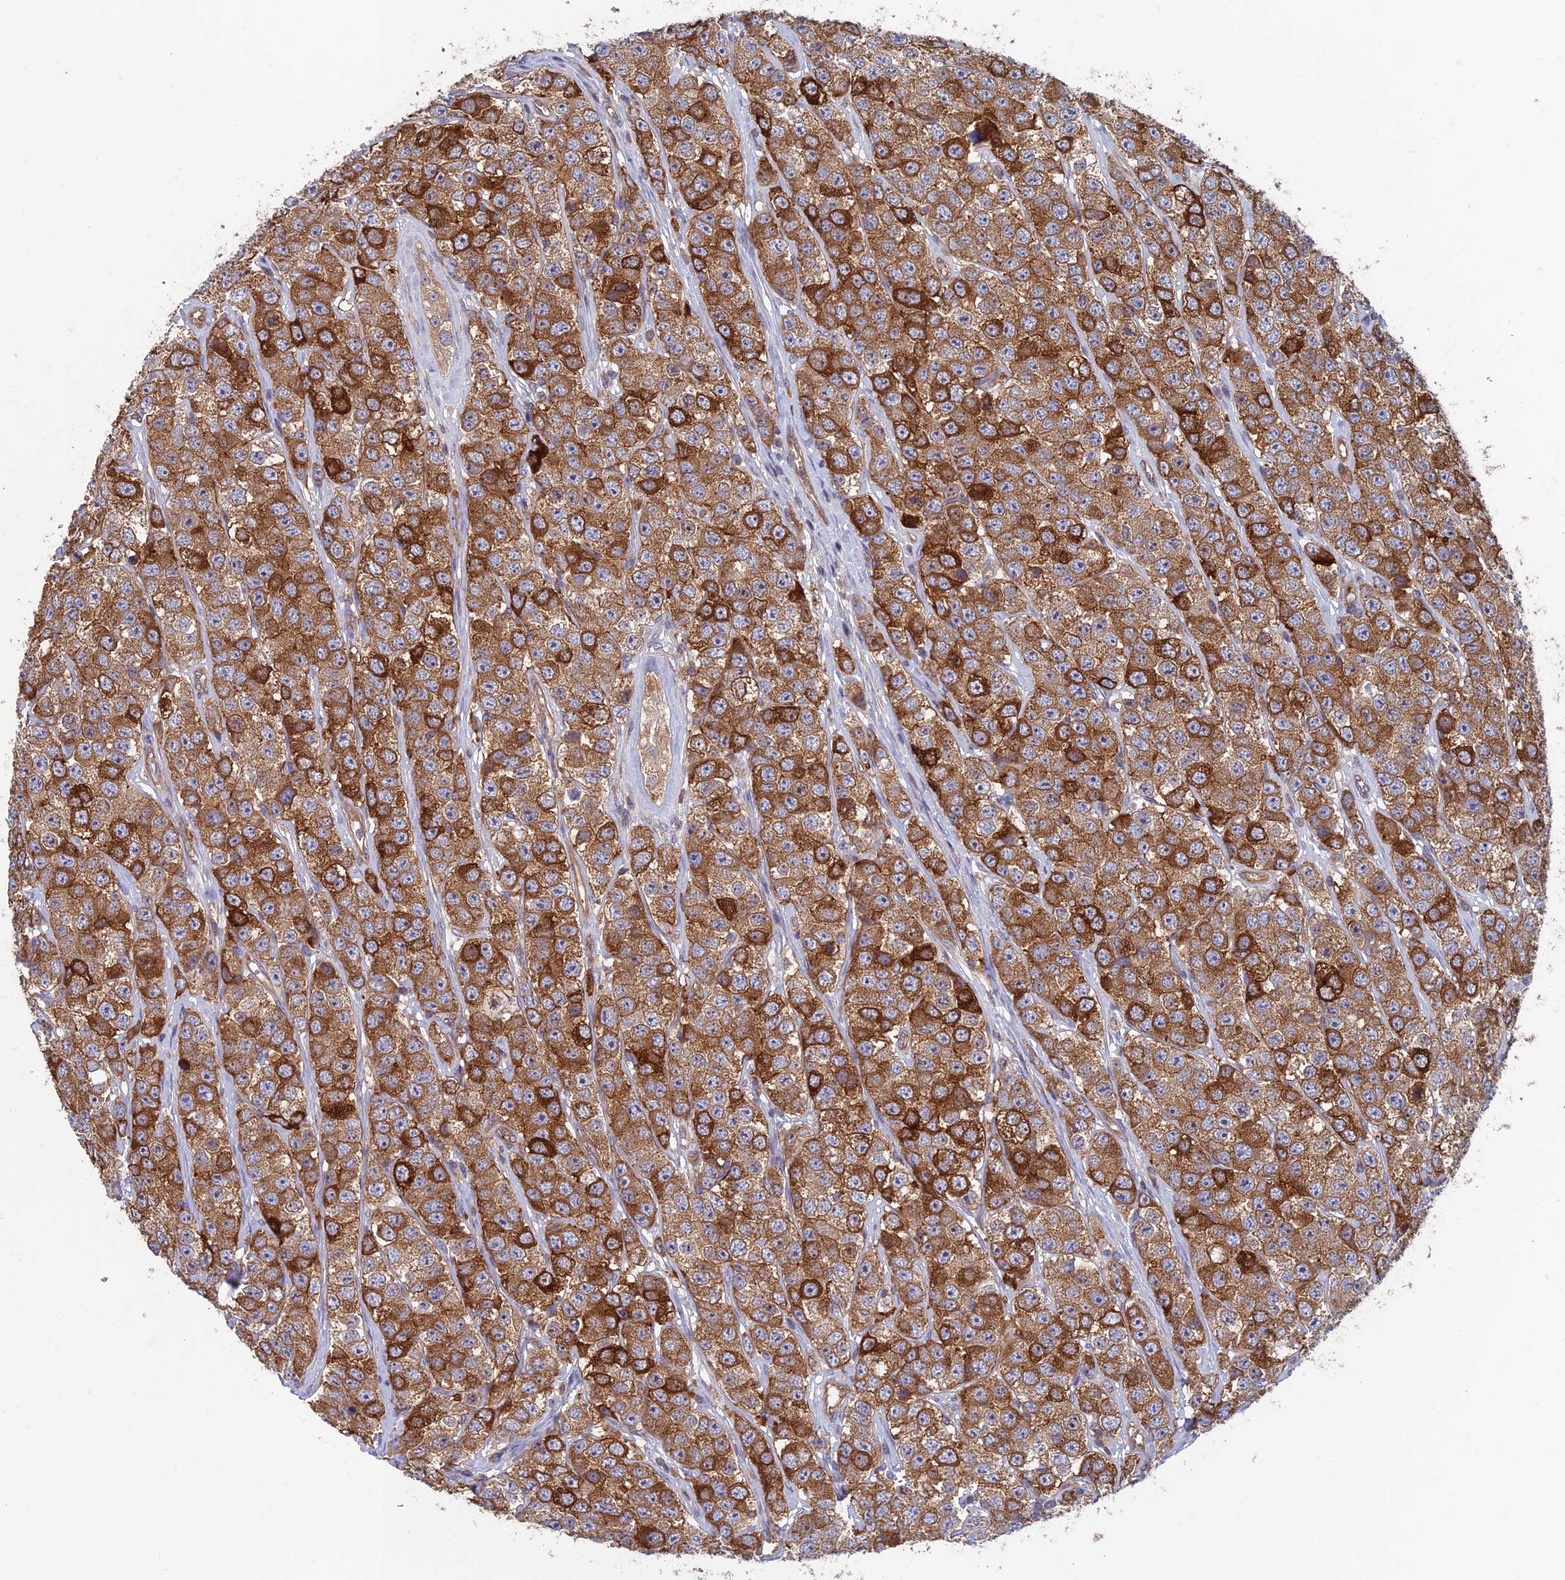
{"staining": {"intensity": "strong", "quantity": ">75%", "location": "cytoplasmic/membranous"}, "tissue": "testis cancer", "cell_type": "Tumor cells", "image_type": "cancer", "snomed": [{"axis": "morphology", "description": "Seminoma, NOS"}, {"axis": "topography", "description": "Testis"}], "caption": "This histopathology image exhibits IHC staining of human testis seminoma, with high strong cytoplasmic/membranous positivity in approximately >75% of tumor cells.", "gene": "DNM1L", "patient": {"sex": "male", "age": 28}}